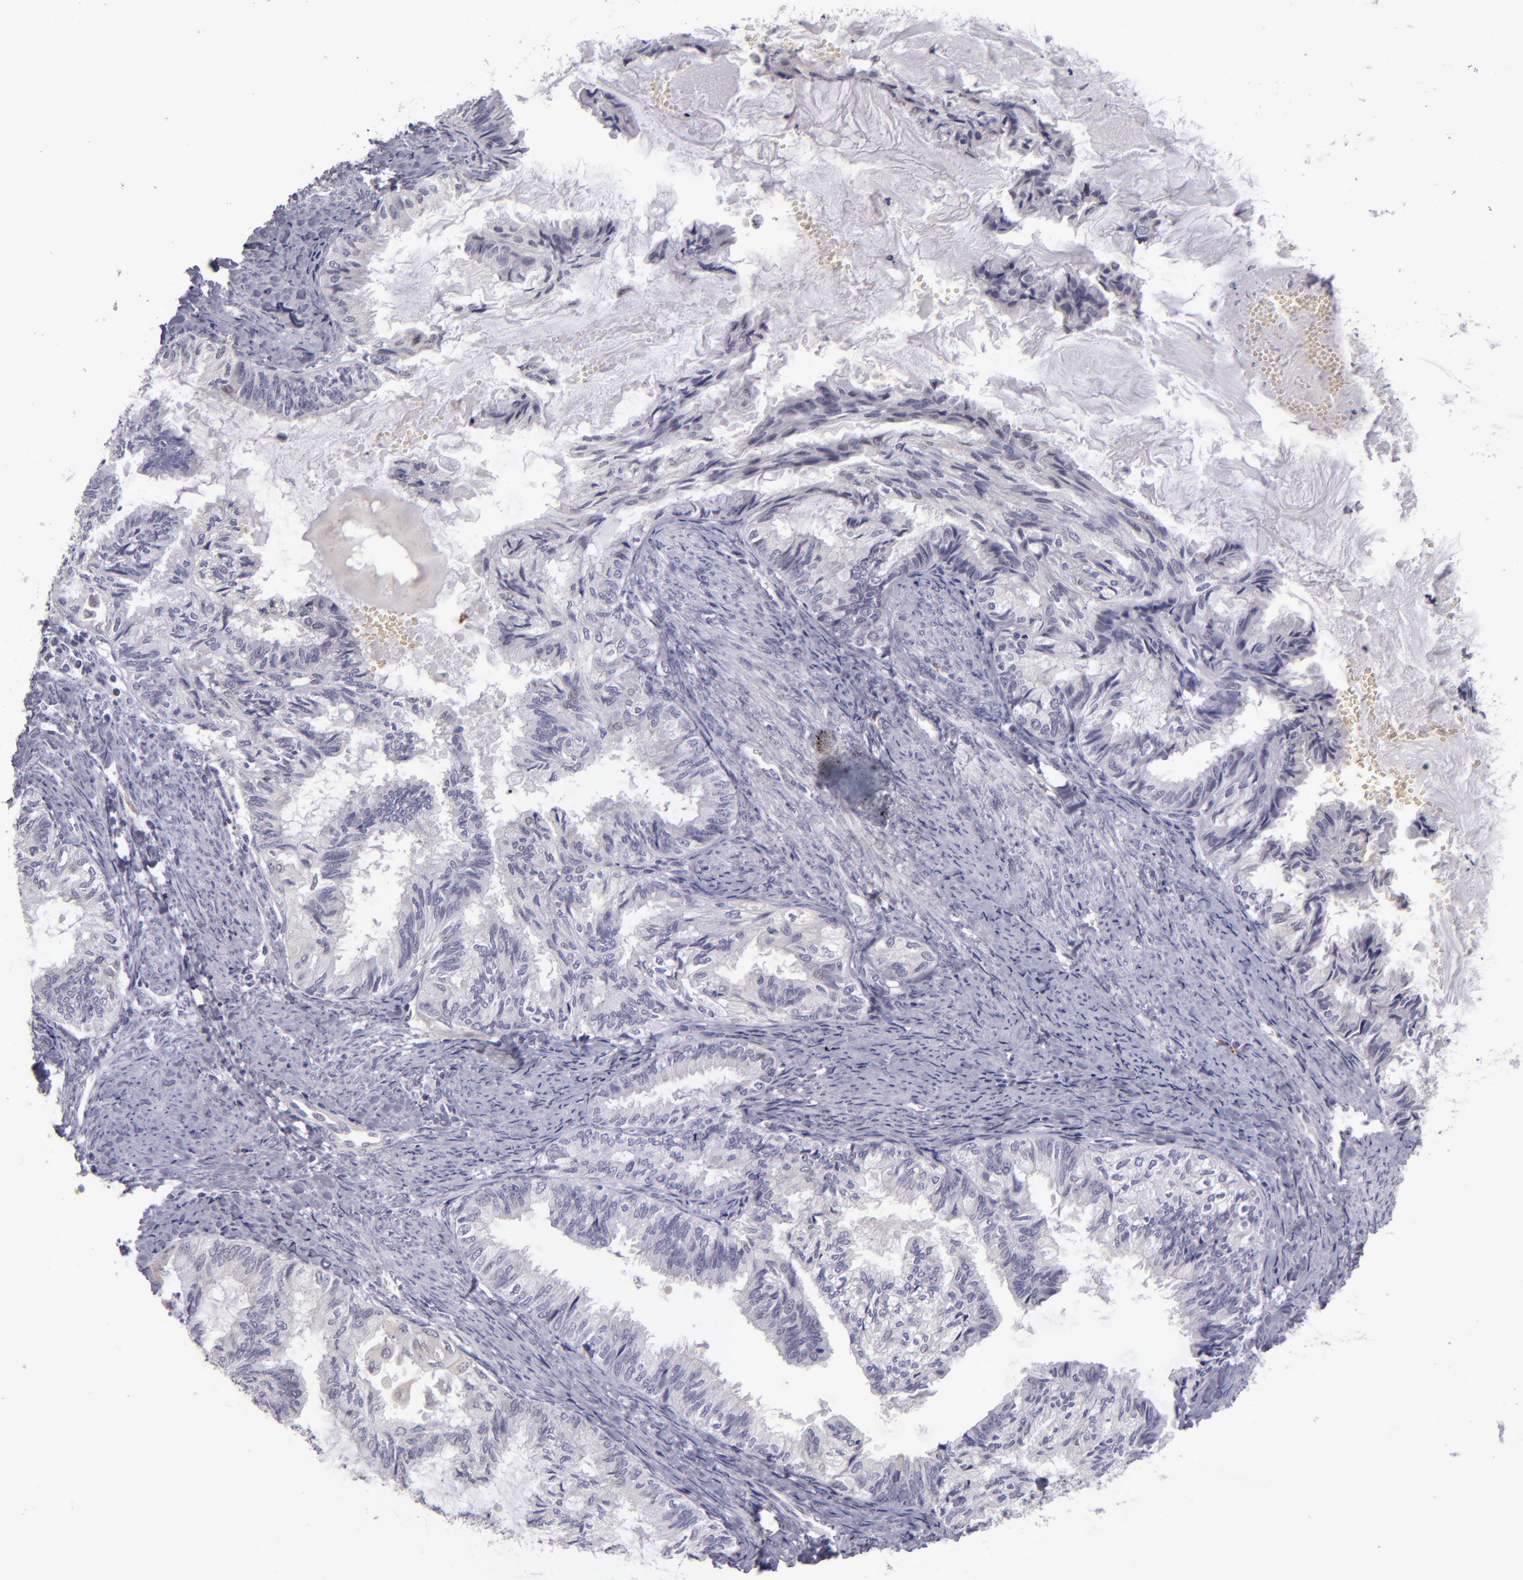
{"staining": {"intensity": "negative", "quantity": "none", "location": "none"}, "tissue": "endometrial cancer", "cell_type": "Tumor cells", "image_type": "cancer", "snomed": [{"axis": "morphology", "description": "Adenocarcinoma, NOS"}, {"axis": "topography", "description": "Endometrium"}], "caption": "Immunohistochemistry (IHC) micrograph of neoplastic tissue: endometrial adenocarcinoma stained with DAB (3,3'-diaminobenzidine) shows no significant protein expression in tumor cells.", "gene": "SNCB", "patient": {"sex": "female", "age": 86}}